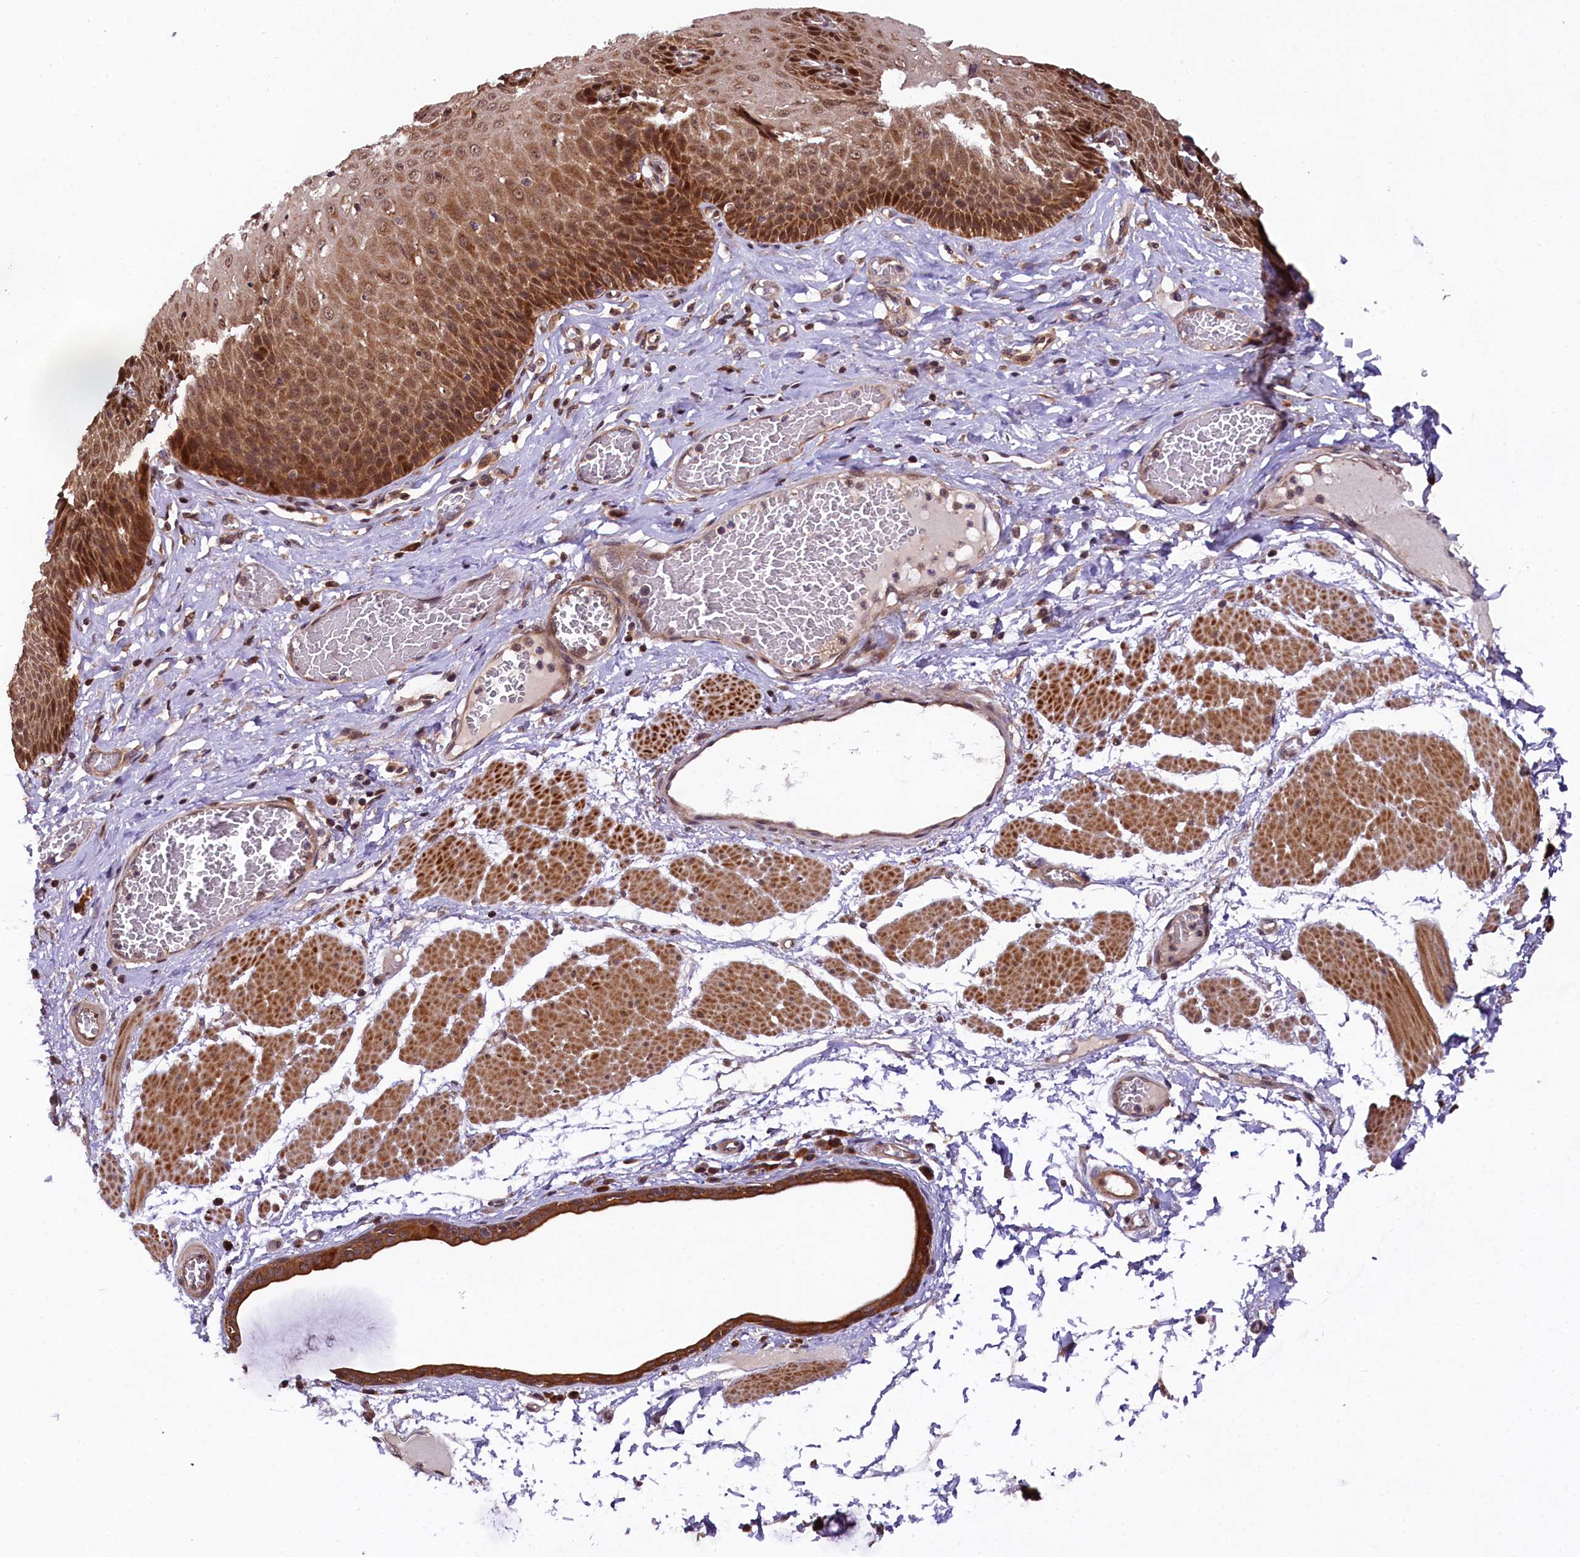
{"staining": {"intensity": "strong", "quantity": ">75%", "location": "cytoplasmic/membranous,nuclear"}, "tissue": "esophagus", "cell_type": "Squamous epithelial cells", "image_type": "normal", "snomed": [{"axis": "morphology", "description": "Normal tissue, NOS"}, {"axis": "topography", "description": "Esophagus"}], "caption": "Immunohistochemical staining of normal human esophagus reveals high levels of strong cytoplasmic/membranous,nuclear positivity in about >75% of squamous epithelial cells.", "gene": "DOHH", "patient": {"sex": "male", "age": 60}}